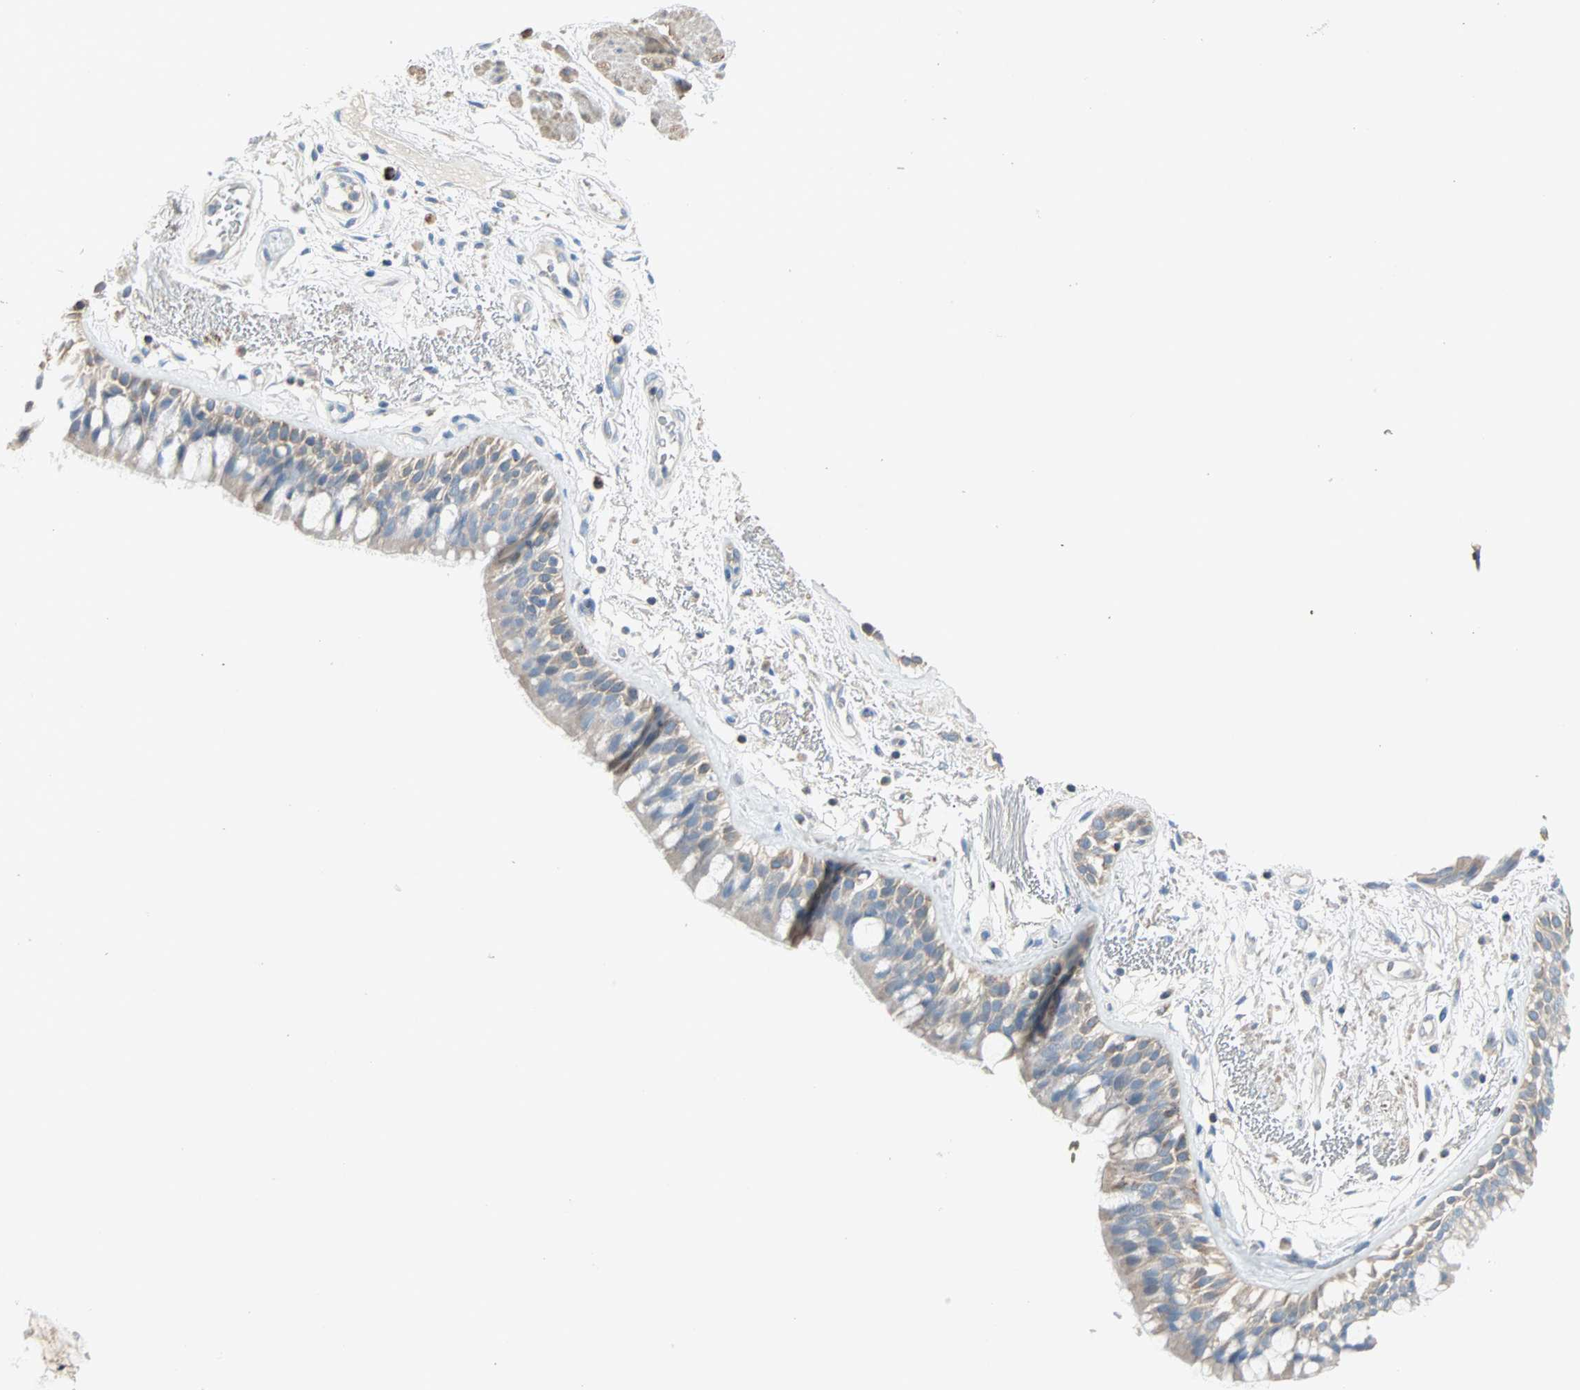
{"staining": {"intensity": "weak", "quantity": "<25%", "location": "cytoplasmic/membranous"}, "tissue": "bronchus", "cell_type": "Respiratory epithelial cells", "image_type": "normal", "snomed": [{"axis": "morphology", "description": "Normal tissue, NOS"}, {"axis": "topography", "description": "Bronchus"}], "caption": "Immunohistochemical staining of normal bronchus exhibits no significant positivity in respiratory epithelial cells.", "gene": "ACVRL1", "patient": {"sex": "male", "age": 66}}